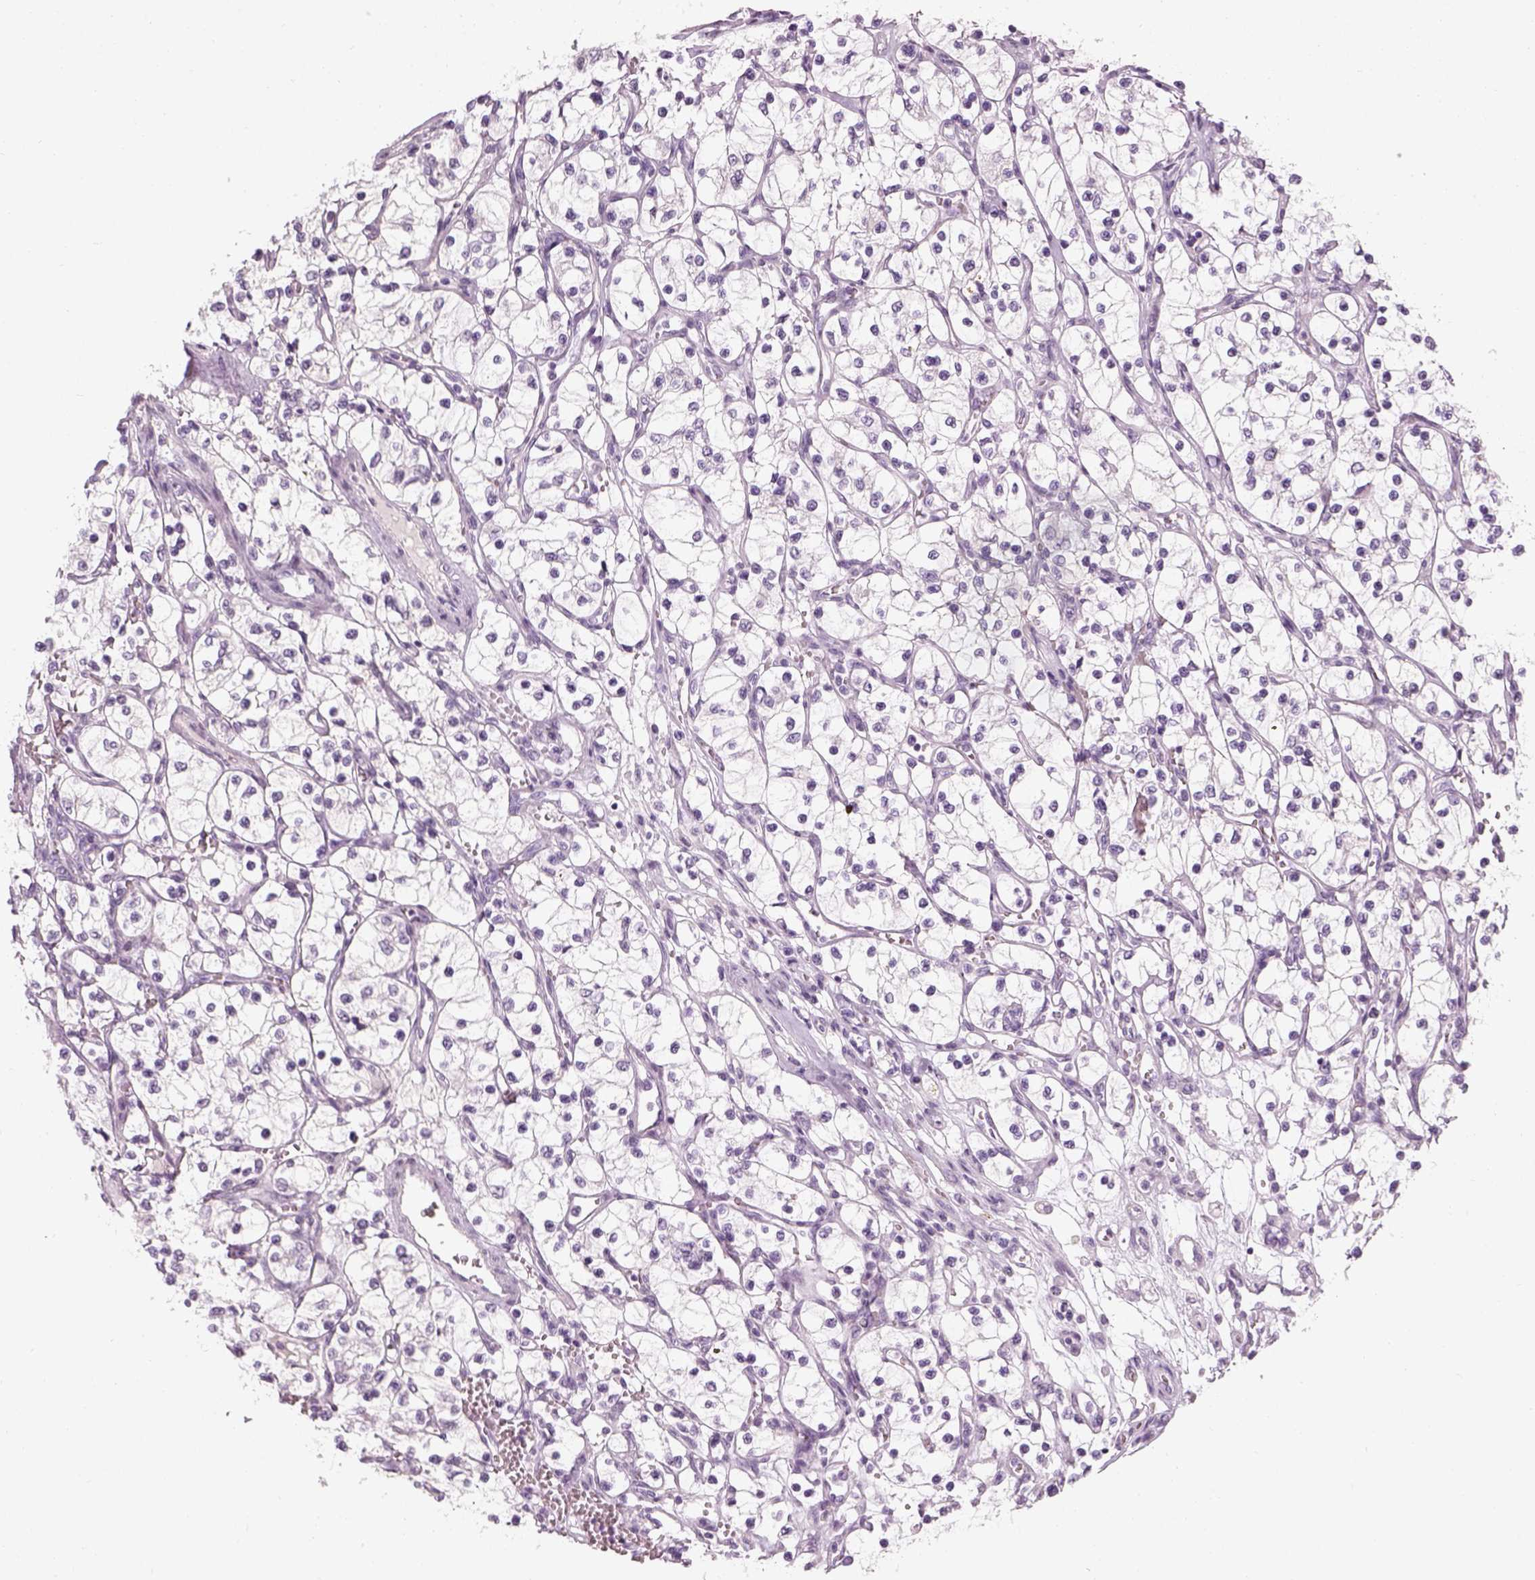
{"staining": {"intensity": "negative", "quantity": "none", "location": "none"}, "tissue": "renal cancer", "cell_type": "Tumor cells", "image_type": "cancer", "snomed": [{"axis": "morphology", "description": "Adenocarcinoma, NOS"}, {"axis": "topography", "description": "Kidney"}], "caption": "Photomicrograph shows no protein expression in tumor cells of renal adenocarcinoma tissue.", "gene": "TH", "patient": {"sex": "female", "age": 69}}